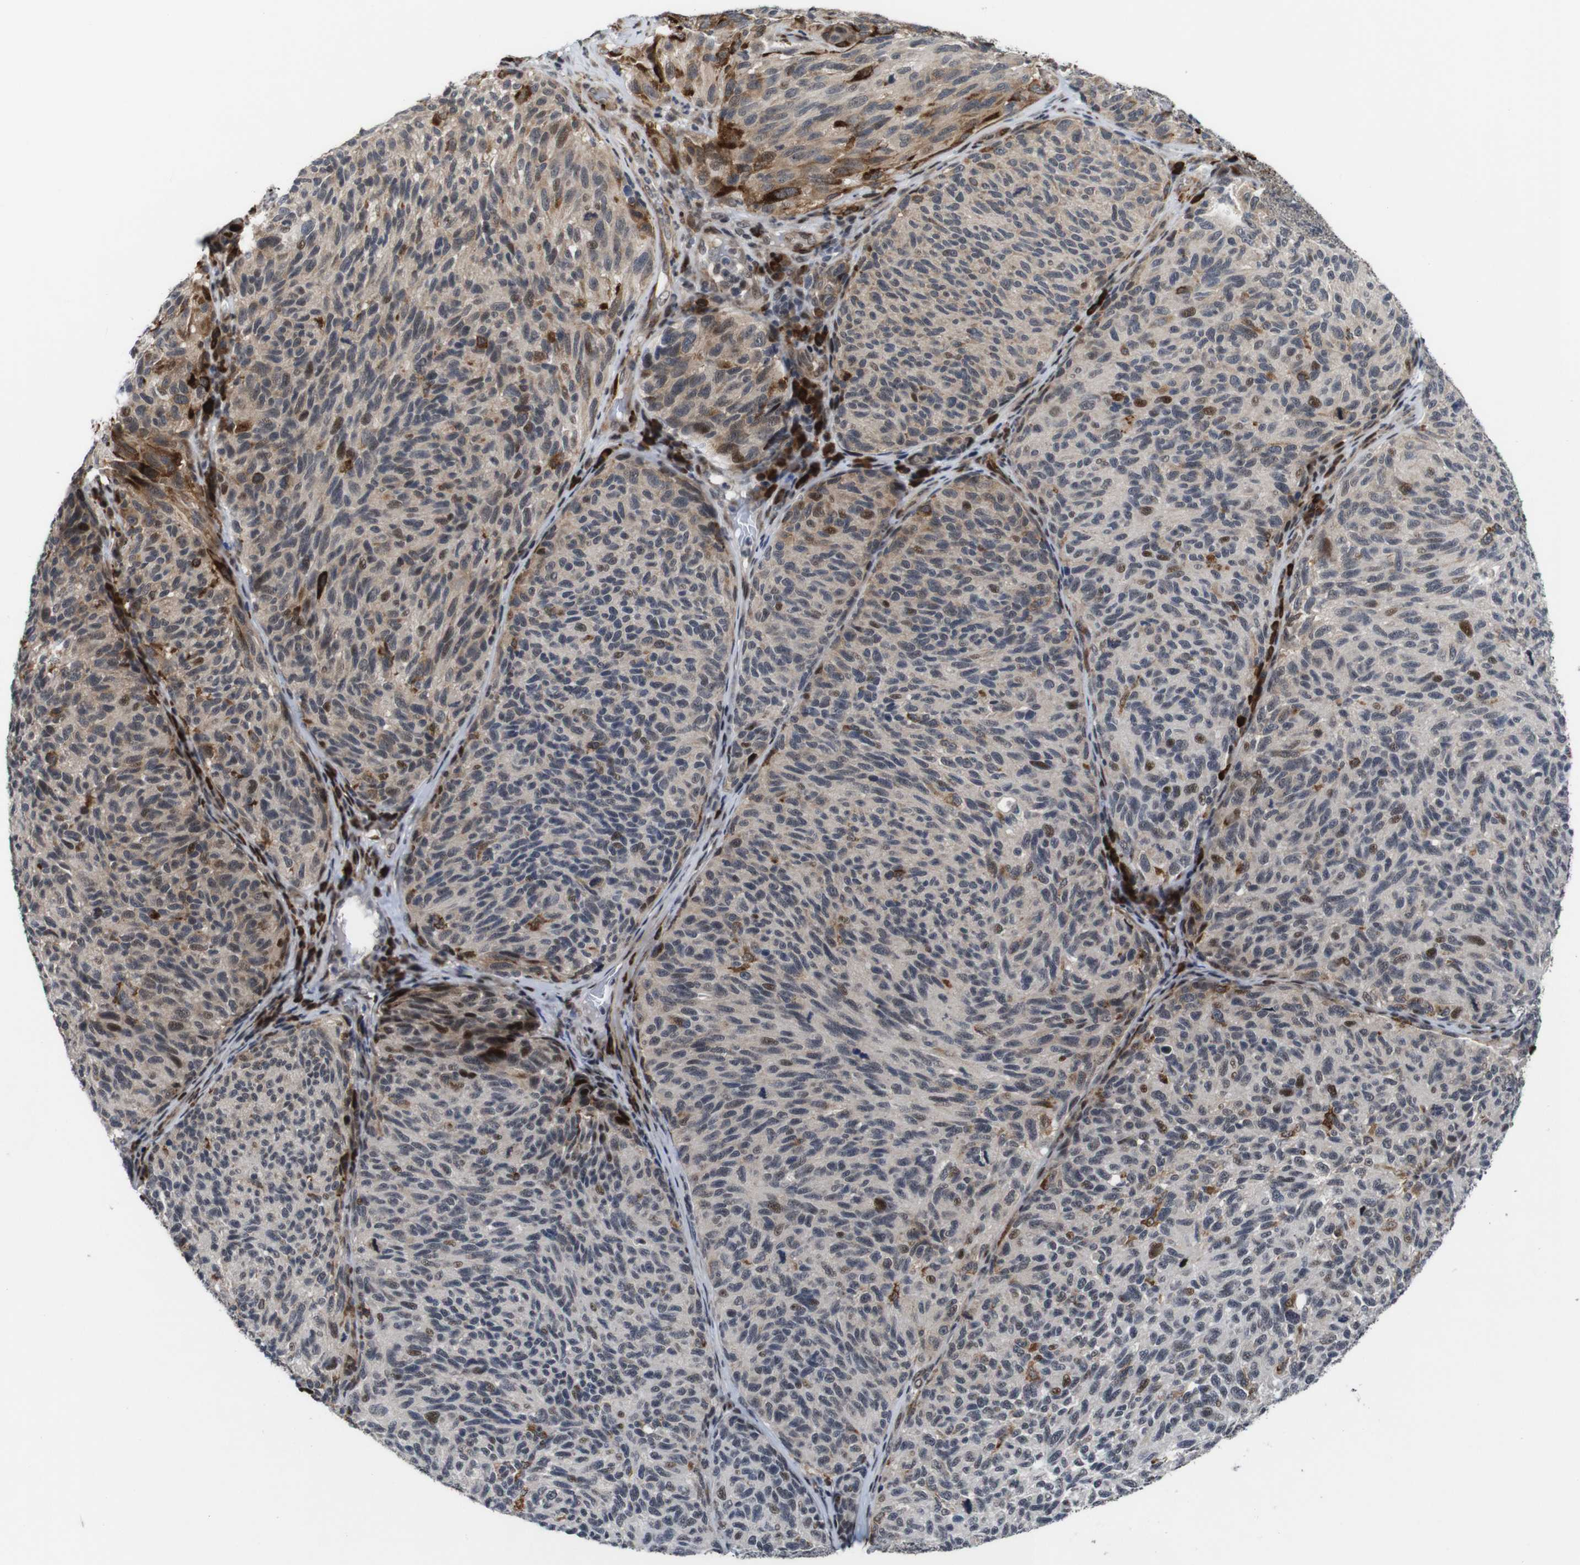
{"staining": {"intensity": "weak", "quantity": "25%-75%", "location": "cytoplasmic/membranous"}, "tissue": "melanoma", "cell_type": "Tumor cells", "image_type": "cancer", "snomed": [{"axis": "morphology", "description": "Malignant melanoma, NOS"}, {"axis": "topography", "description": "Skin"}], "caption": "Immunohistochemical staining of human melanoma exhibits low levels of weak cytoplasmic/membranous expression in about 25%-75% of tumor cells.", "gene": "EIF4G1", "patient": {"sex": "female", "age": 73}}